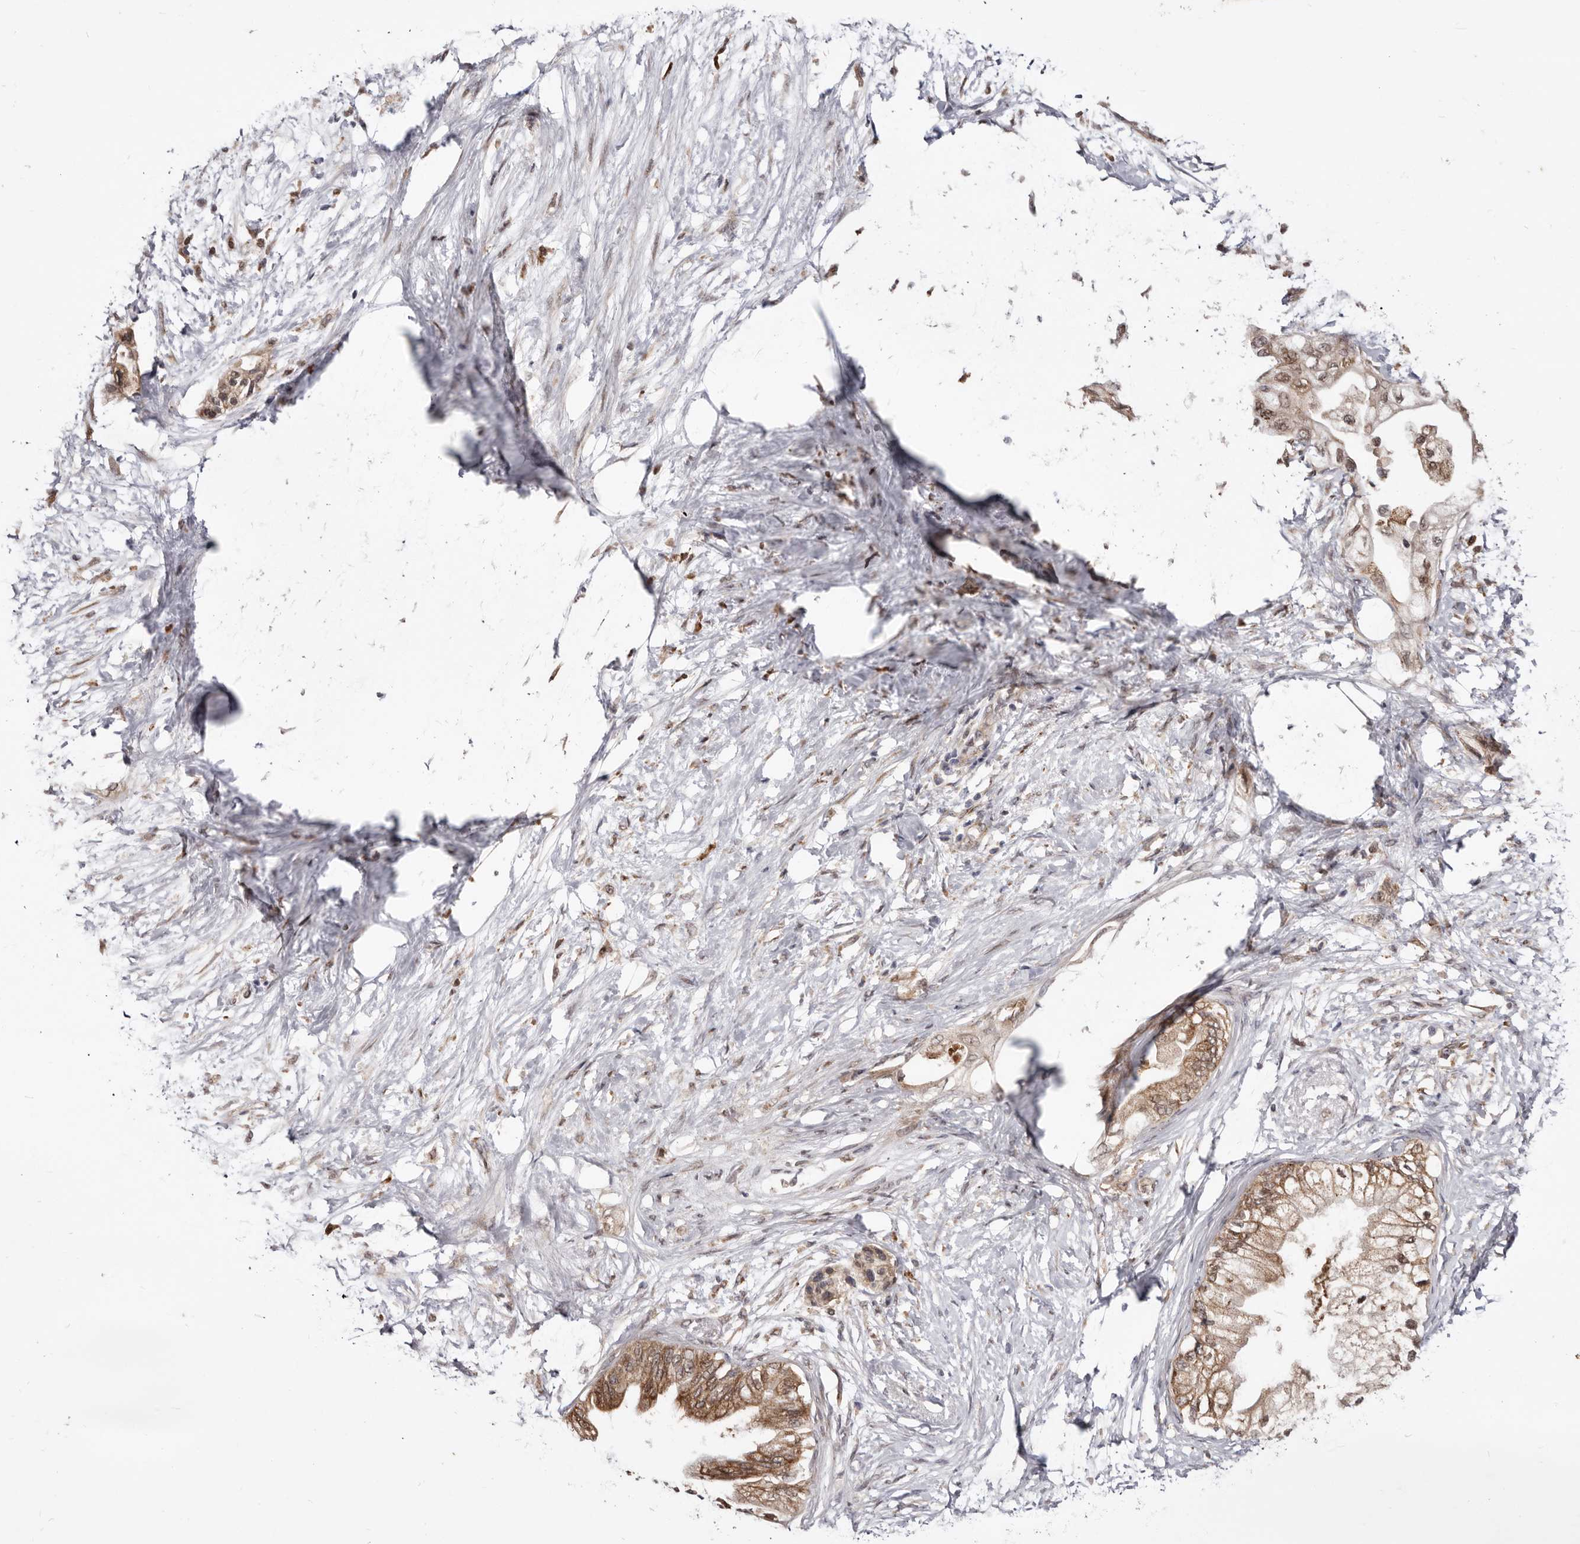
{"staining": {"intensity": "moderate", "quantity": ">75%", "location": "cytoplasmic/membranous"}, "tissue": "pancreatic cancer", "cell_type": "Tumor cells", "image_type": "cancer", "snomed": [{"axis": "morphology", "description": "Normal tissue, NOS"}, {"axis": "morphology", "description": "Adenocarcinoma, NOS"}, {"axis": "topography", "description": "Pancreas"}, {"axis": "topography", "description": "Duodenum"}], "caption": "Moderate cytoplasmic/membranous protein expression is appreciated in approximately >75% of tumor cells in pancreatic cancer.", "gene": "RRM2B", "patient": {"sex": "female", "age": 60}}